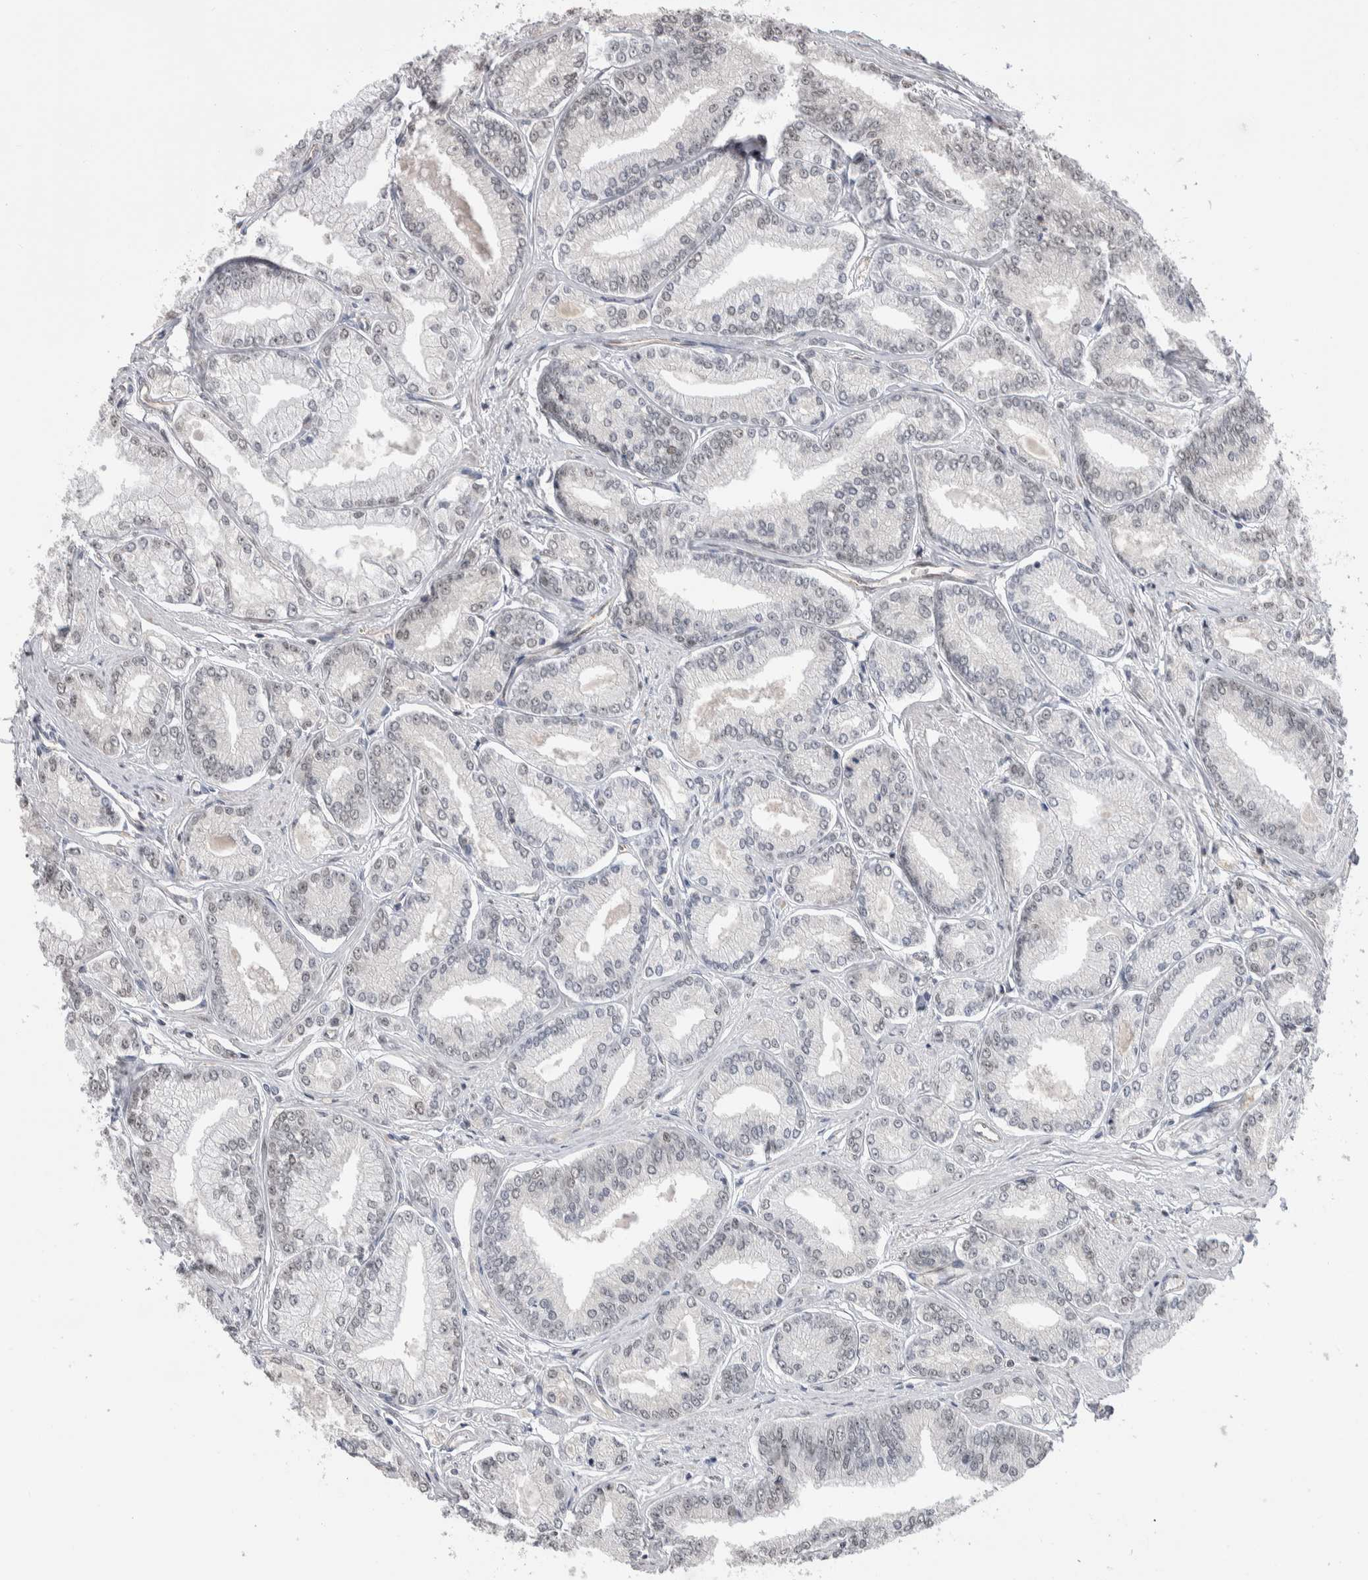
{"staining": {"intensity": "negative", "quantity": "none", "location": "none"}, "tissue": "prostate cancer", "cell_type": "Tumor cells", "image_type": "cancer", "snomed": [{"axis": "morphology", "description": "Adenocarcinoma, Low grade"}, {"axis": "topography", "description": "Prostate"}], "caption": "DAB (3,3'-diaminobenzidine) immunohistochemical staining of human prostate cancer exhibits no significant staining in tumor cells.", "gene": "ZBTB49", "patient": {"sex": "male", "age": 52}}